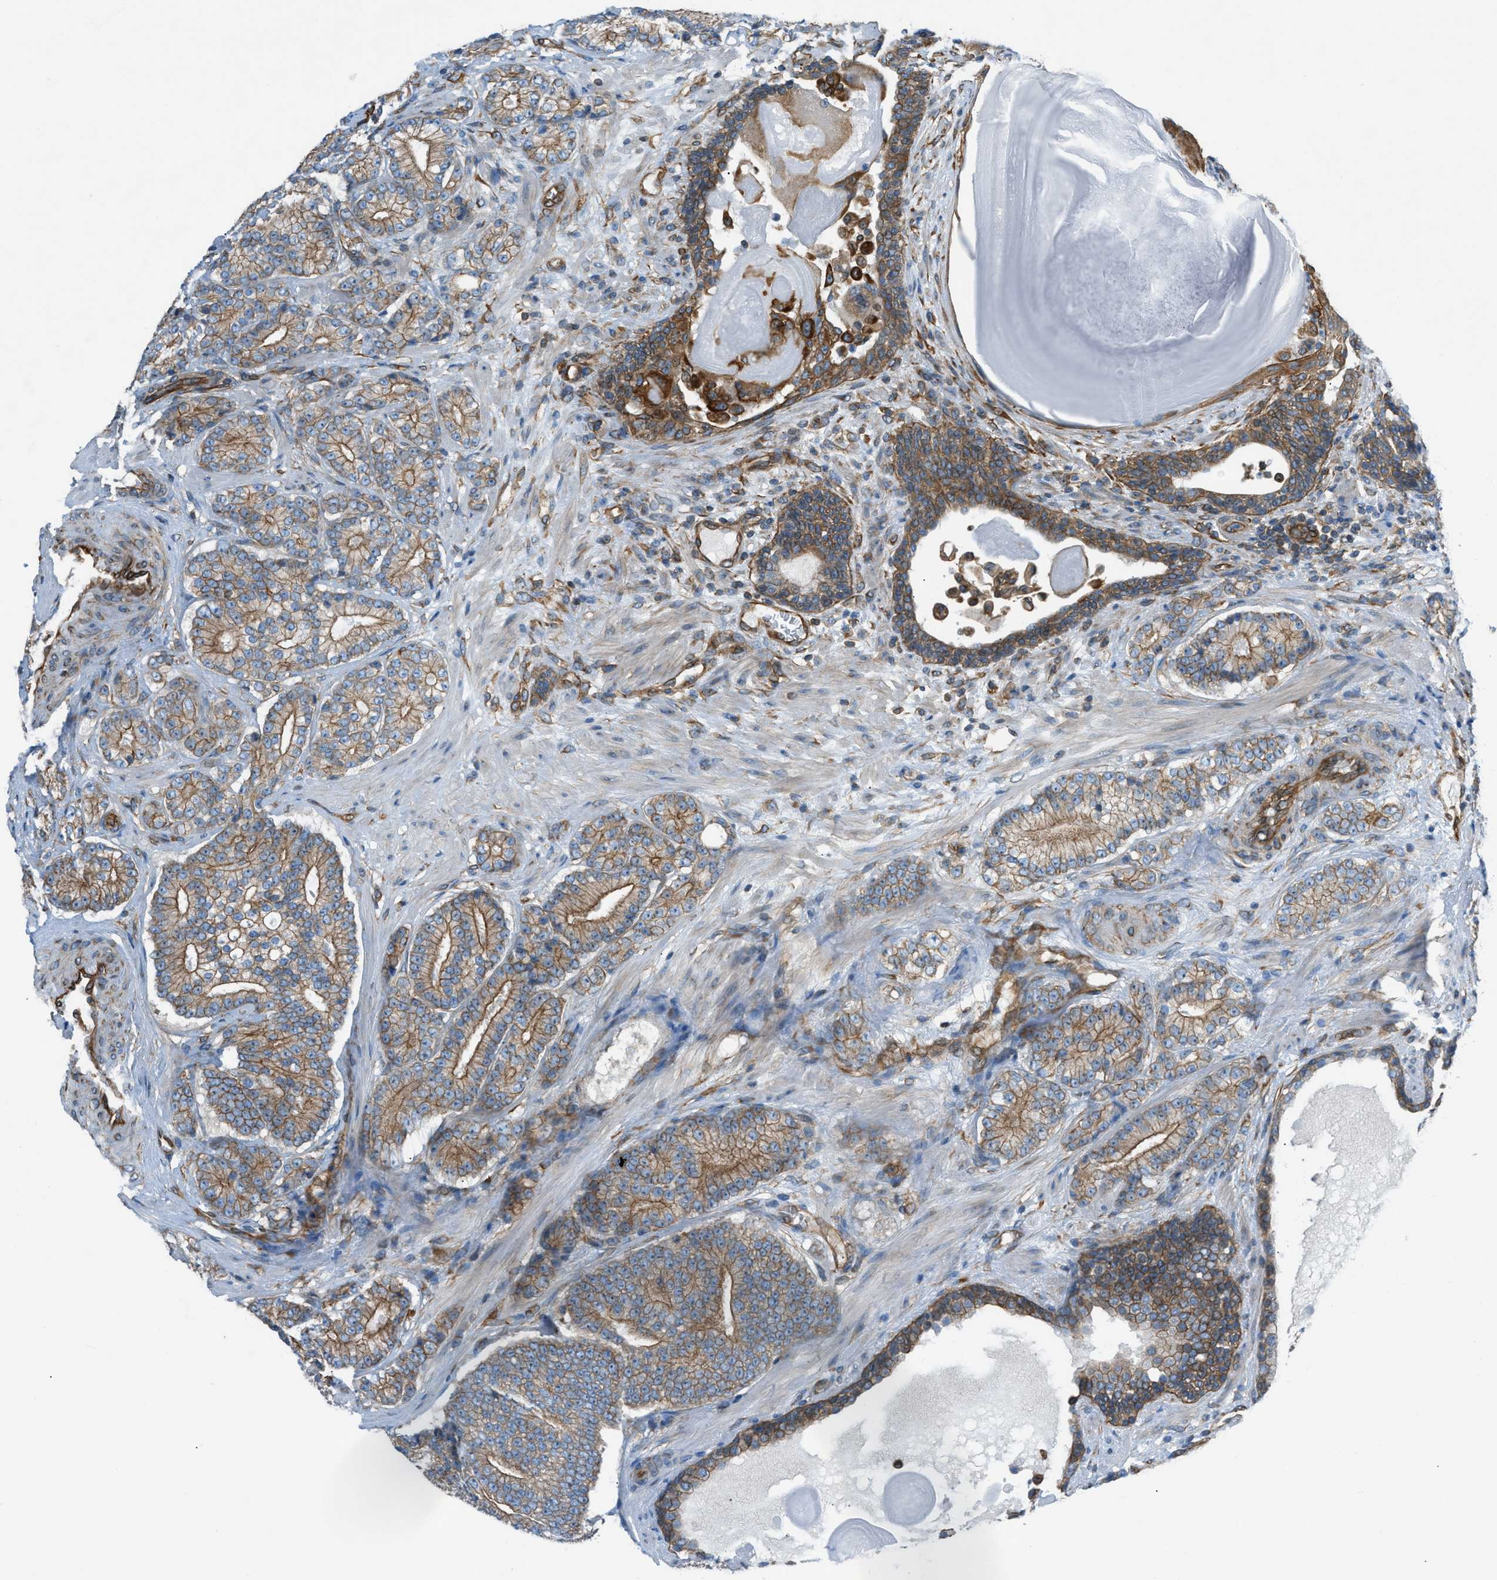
{"staining": {"intensity": "moderate", "quantity": ">75%", "location": "cytoplasmic/membranous"}, "tissue": "prostate cancer", "cell_type": "Tumor cells", "image_type": "cancer", "snomed": [{"axis": "morphology", "description": "Adenocarcinoma, High grade"}, {"axis": "topography", "description": "Prostate"}], "caption": "An immunohistochemistry photomicrograph of neoplastic tissue is shown. Protein staining in brown shows moderate cytoplasmic/membranous positivity in prostate cancer within tumor cells. Immunohistochemistry stains the protein in brown and the nuclei are stained blue.", "gene": "DMAC1", "patient": {"sex": "male", "age": 61}}